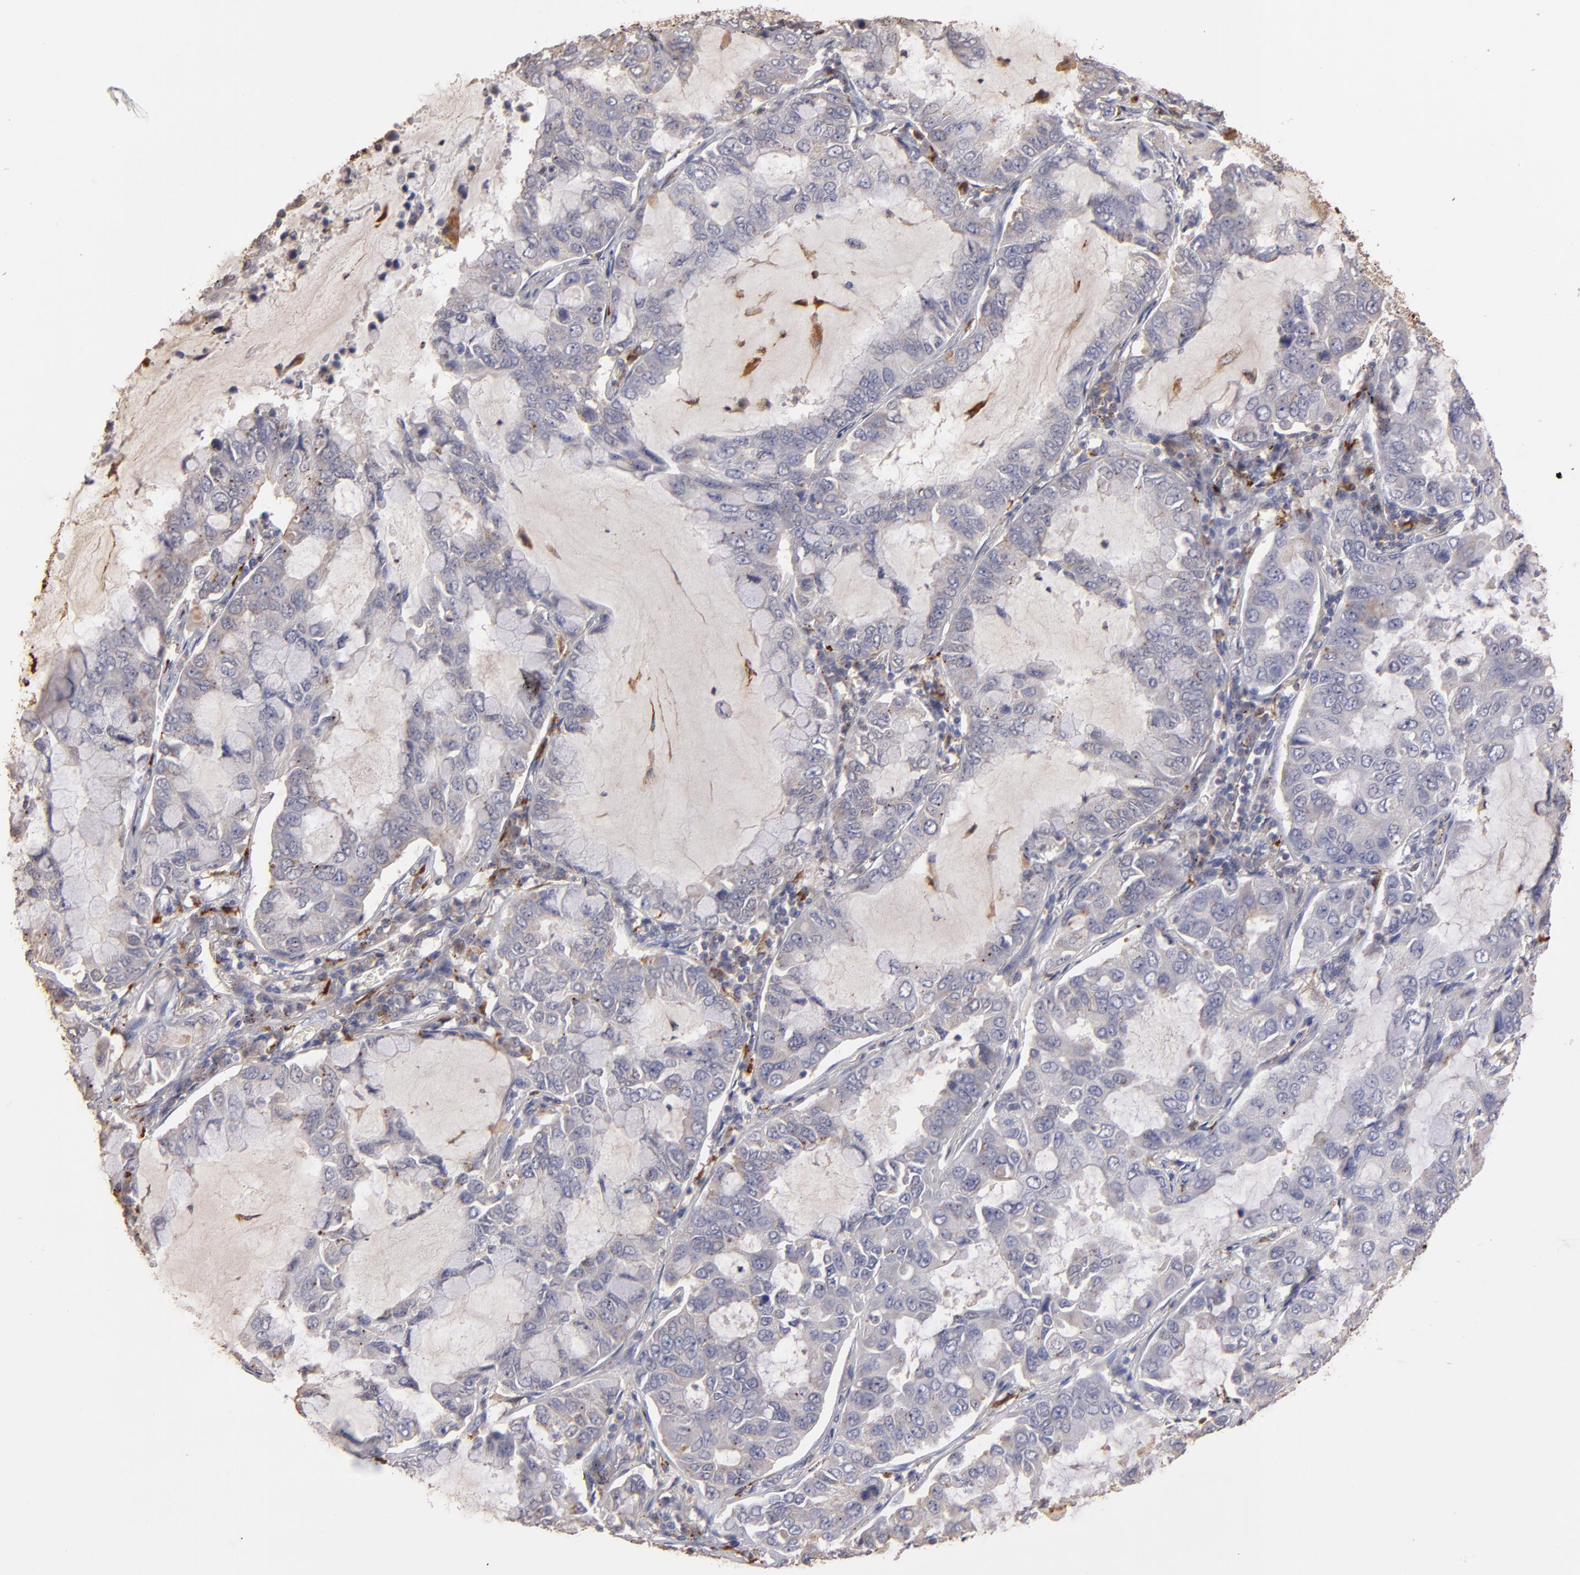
{"staining": {"intensity": "weak", "quantity": "<25%", "location": "cytoplasmic/membranous"}, "tissue": "lung cancer", "cell_type": "Tumor cells", "image_type": "cancer", "snomed": [{"axis": "morphology", "description": "Adenocarcinoma, NOS"}, {"axis": "topography", "description": "Lung"}], "caption": "DAB immunohistochemical staining of lung adenocarcinoma exhibits no significant staining in tumor cells. Brightfield microscopy of IHC stained with DAB (brown) and hematoxylin (blue), captured at high magnification.", "gene": "TRAF1", "patient": {"sex": "male", "age": 64}}